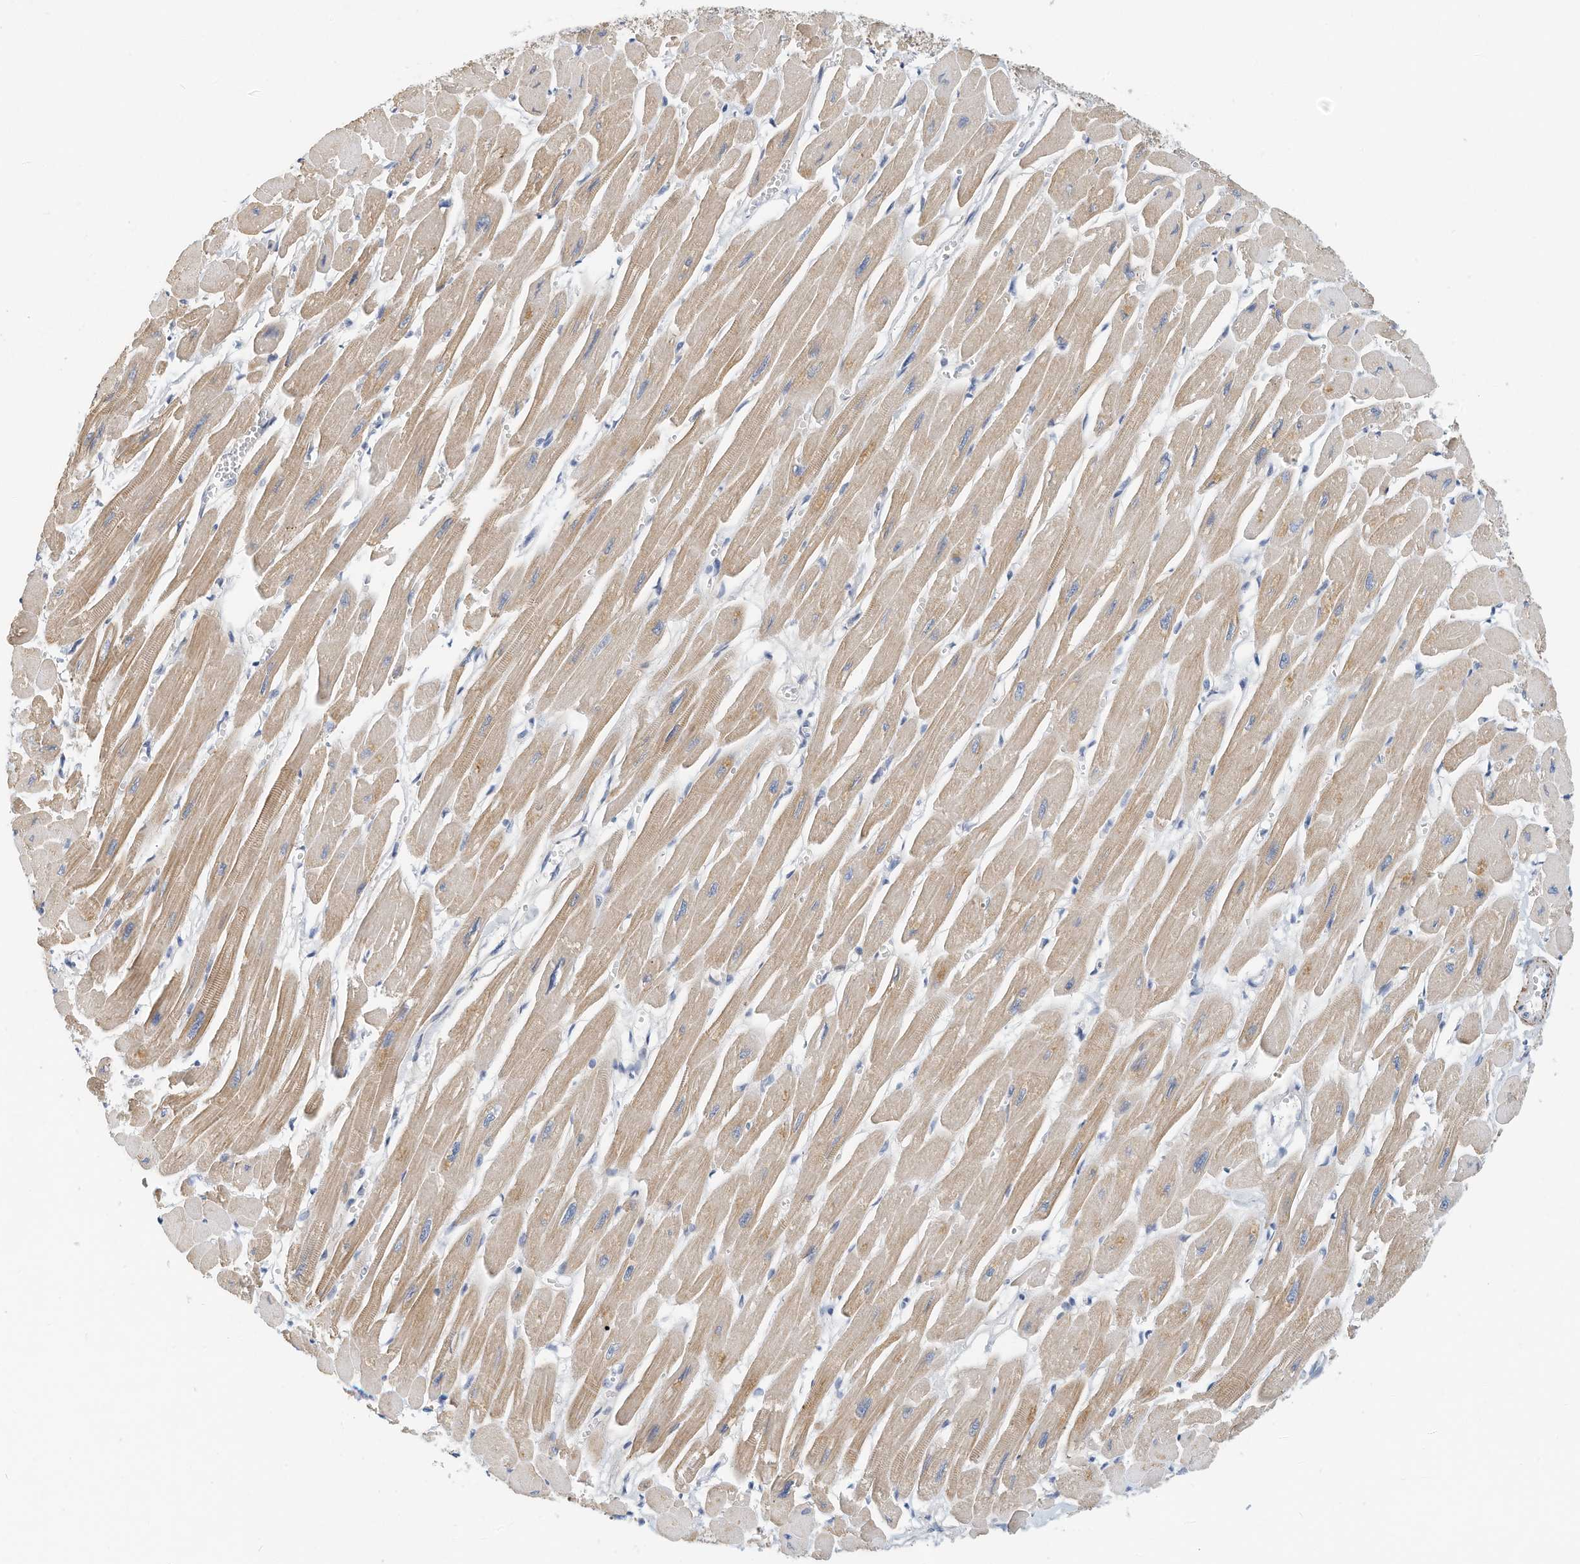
{"staining": {"intensity": "weak", "quantity": ">75%", "location": "cytoplasmic/membranous"}, "tissue": "heart muscle", "cell_type": "Cardiomyocytes", "image_type": "normal", "snomed": [{"axis": "morphology", "description": "Normal tissue, NOS"}, {"axis": "topography", "description": "Heart"}], "caption": "Immunohistochemical staining of unremarkable heart muscle reveals low levels of weak cytoplasmic/membranous expression in approximately >75% of cardiomyocytes. (IHC, brightfield microscopy, high magnification).", "gene": "ARHGAP28", "patient": {"sex": "female", "age": 54}}